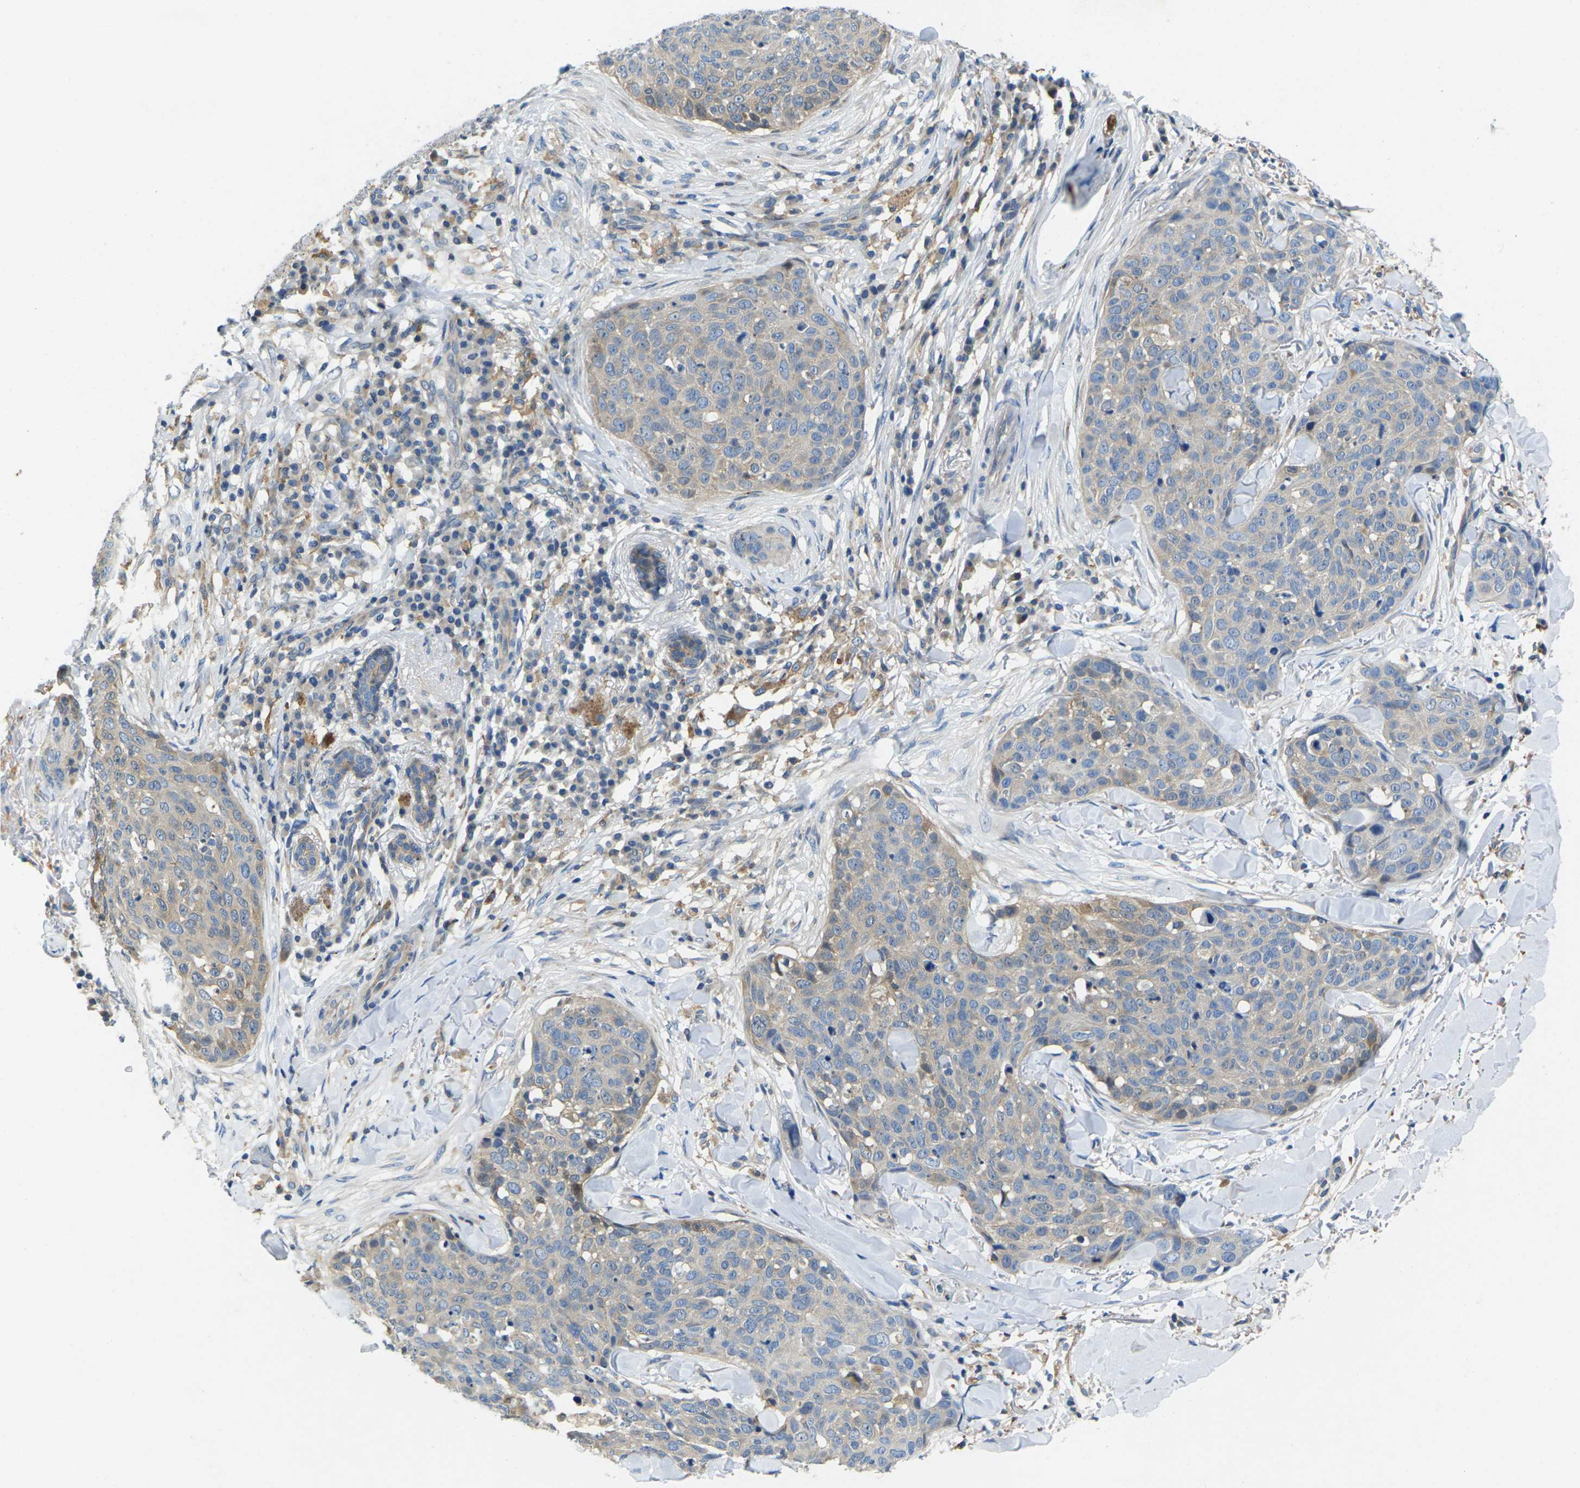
{"staining": {"intensity": "weak", "quantity": "<25%", "location": "cytoplasmic/membranous"}, "tissue": "skin cancer", "cell_type": "Tumor cells", "image_type": "cancer", "snomed": [{"axis": "morphology", "description": "Squamous cell carcinoma in situ, NOS"}, {"axis": "morphology", "description": "Squamous cell carcinoma, NOS"}, {"axis": "topography", "description": "Skin"}], "caption": "This is an immunohistochemistry photomicrograph of human squamous cell carcinoma in situ (skin). There is no staining in tumor cells.", "gene": "SCNN1A", "patient": {"sex": "male", "age": 93}}